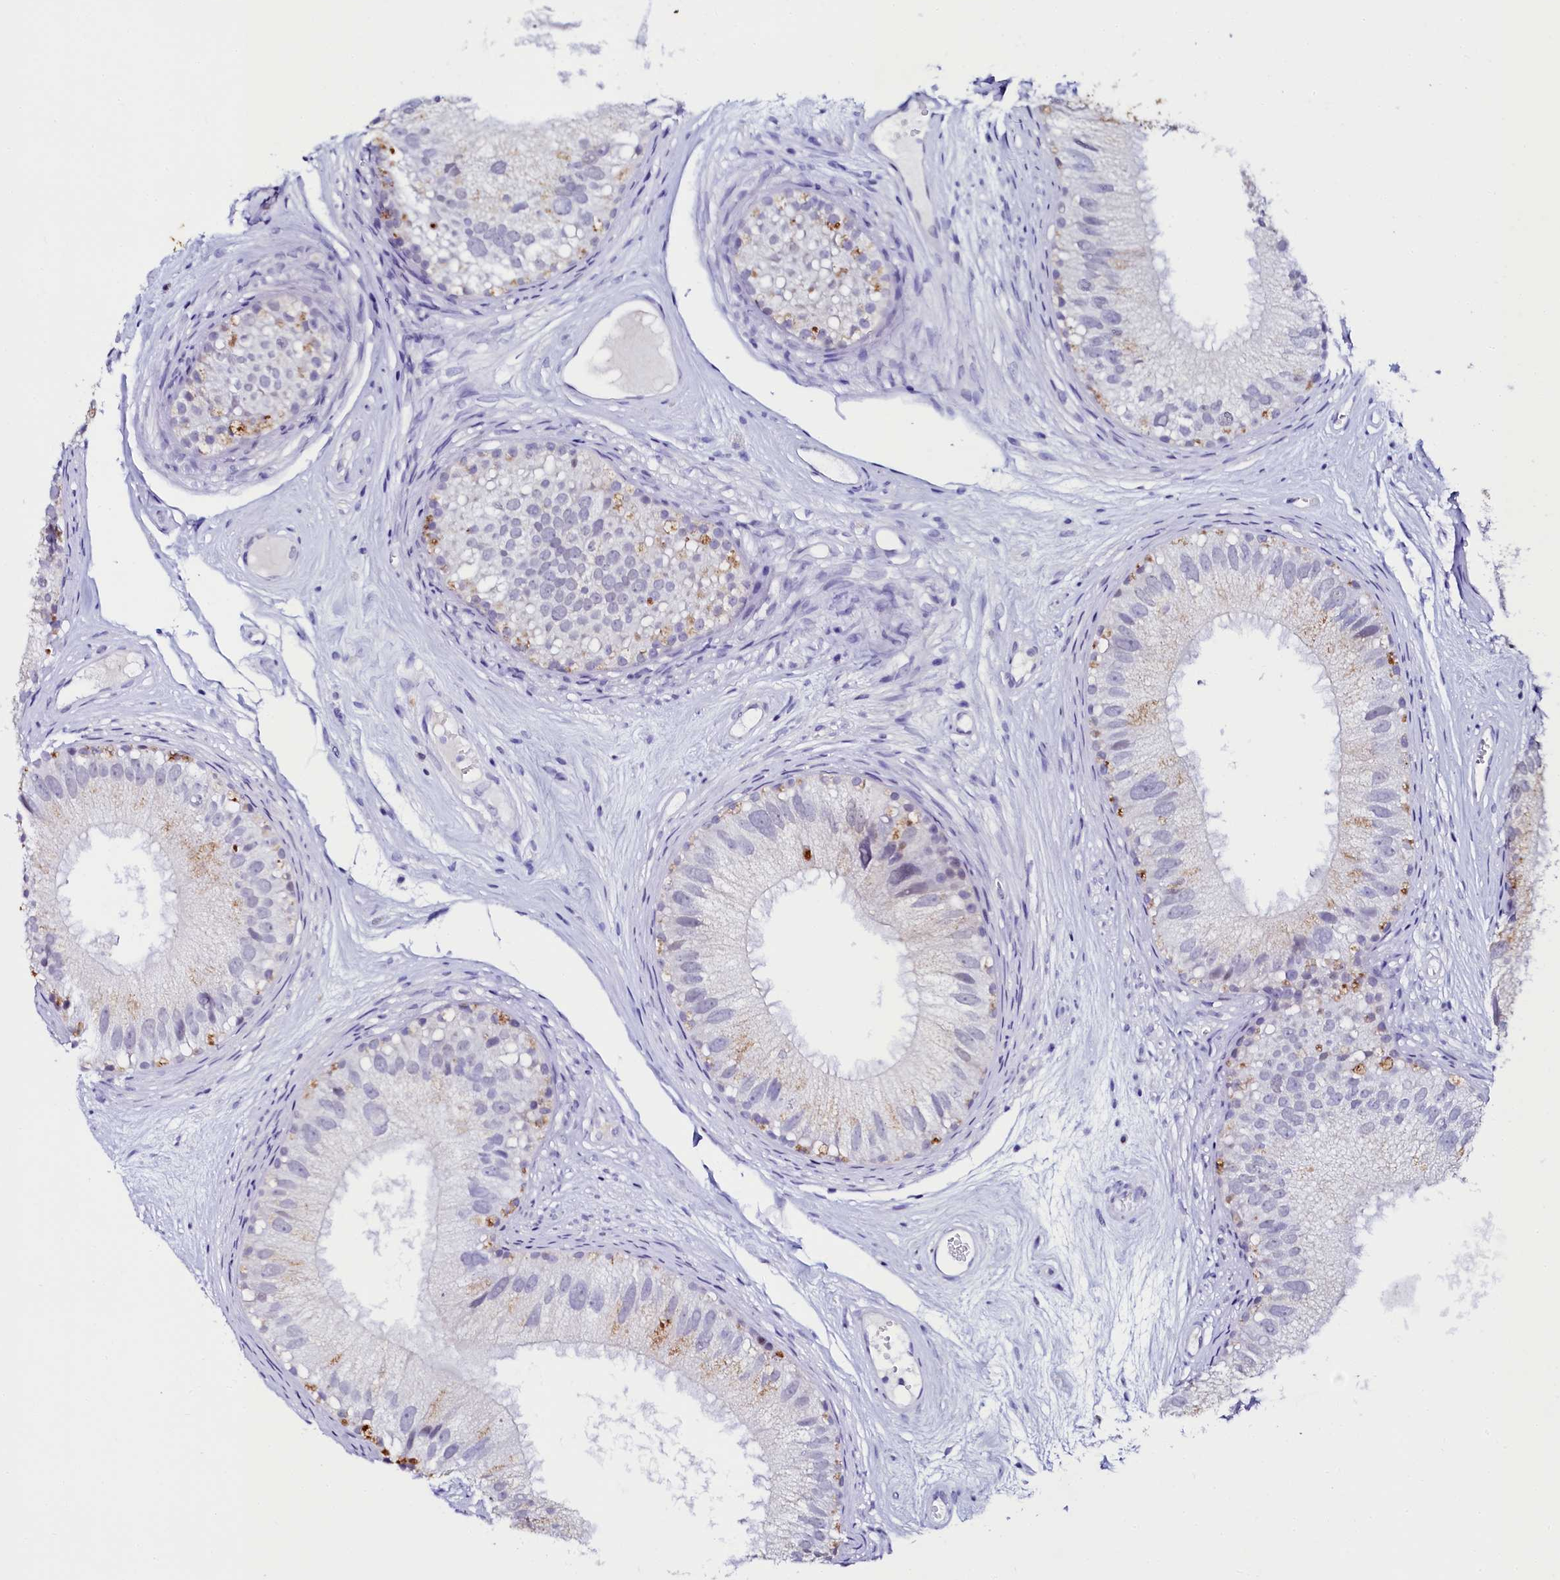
{"staining": {"intensity": "negative", "quantity": "none", "location": "none"}, "tissue": "epididymis", "cell_type": "Glandular cells", "image_type": "normal", "snomed": [{"axis": "morphology", "description": "Normal tissue, NOS"}, {"axis": "topography", "description": "Epididymis"}], "caption": "Histopathology image shows no significant protein staining in glandular cells of benign epididymis. (DAB (3,3'-diaminobenzidine) immunohistochemistry (IHC) with hematoxylin counter stain).", "gene": "SORD", "patient": {"sex": "male", "age": 77}}